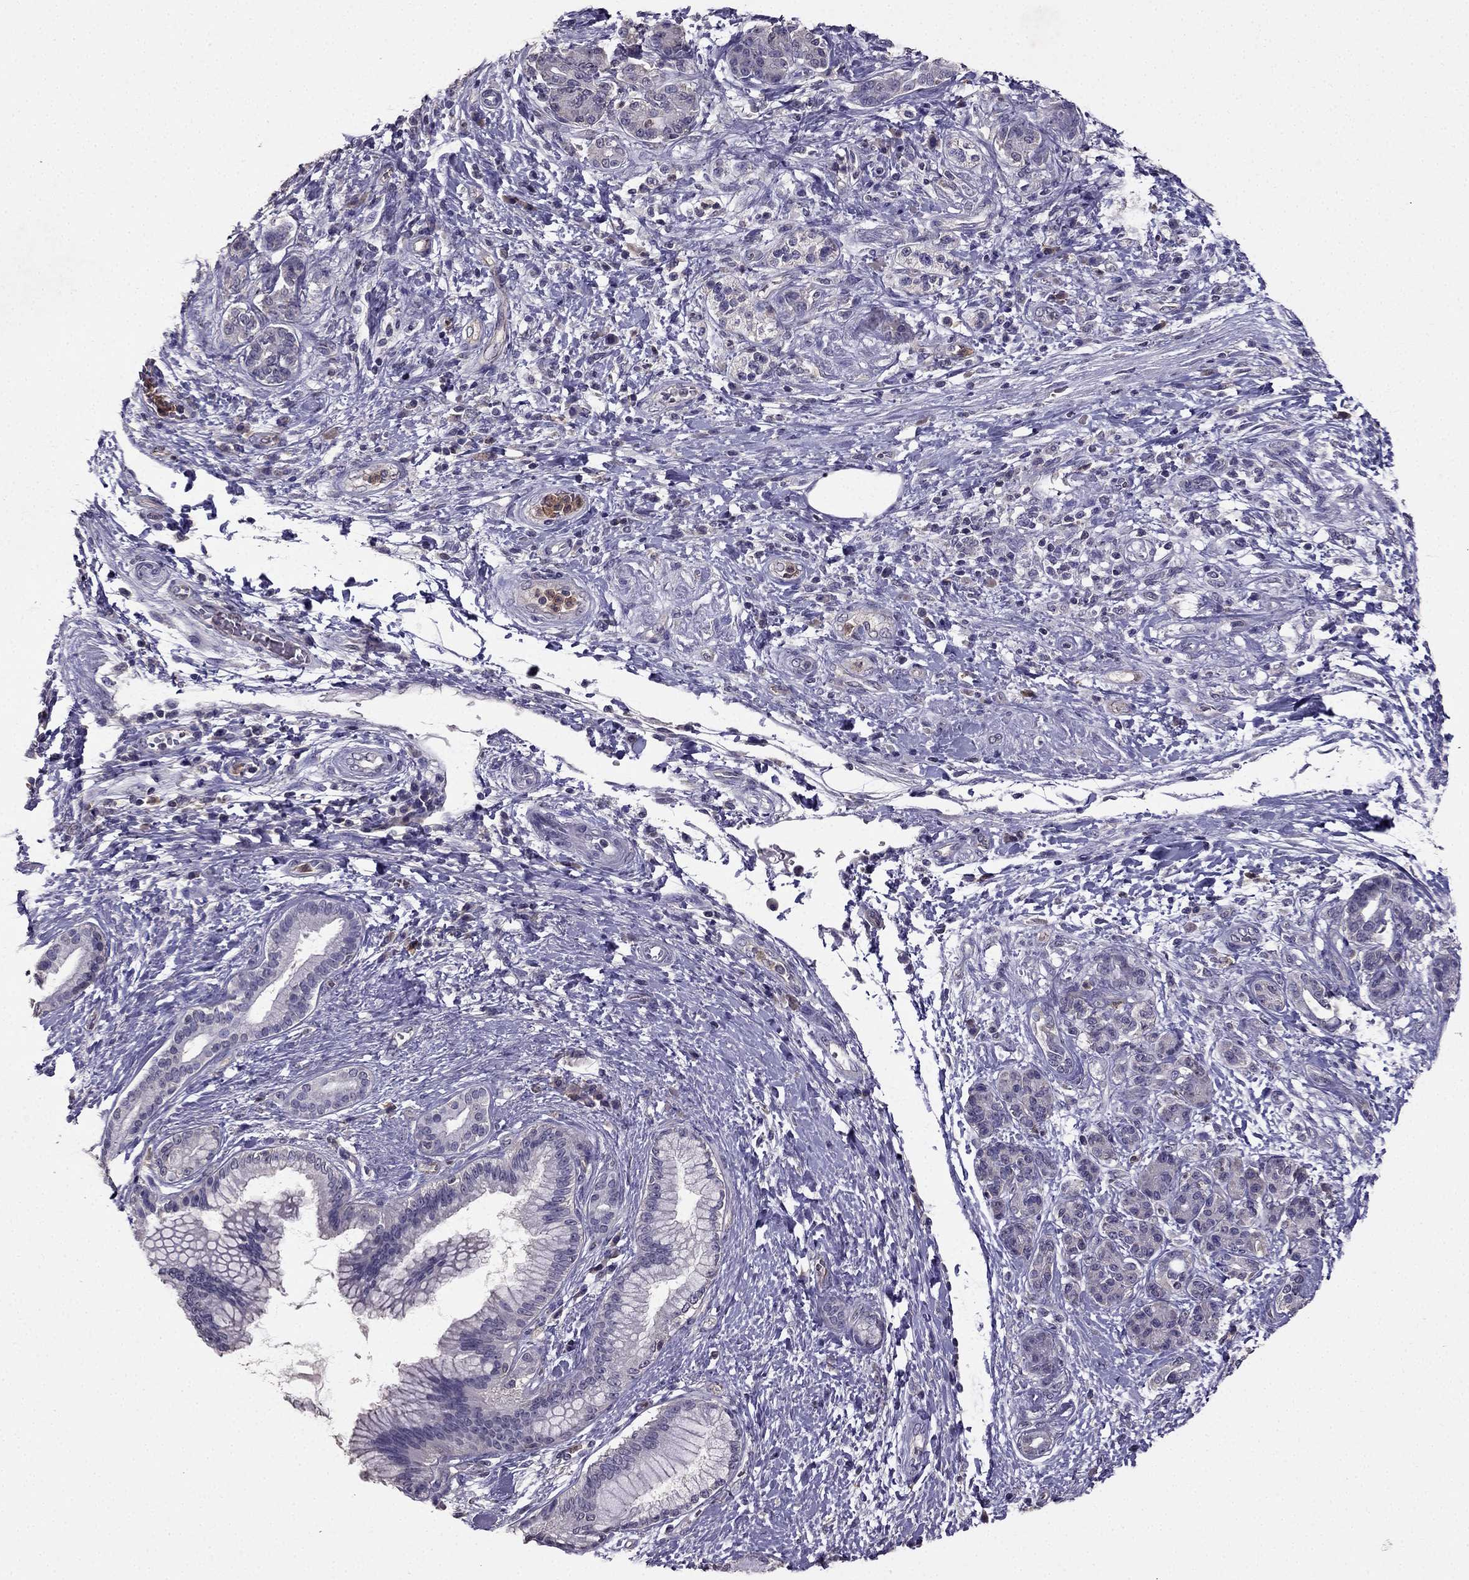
{"staining": {"intensity": "negative", "quantity": "none", "location": "none"}, "tissue": "pancreatic cancer", "cell_type": "Tumor cells", "image_type": "cancer", "snomed": [{"axis": "morphology", "description": "Adenocarcinoma, NOS"}, {"axis": "topography", "description": "Pancreas"}], "caption": "High power microscopy histopathology image of an immunohistochemistry histopathology image of pancreatic cancer (adenocarcinoma), revealing no significant expression in tumor cells.", "gene": "RFLNB", "patient": {"sex": "female", "age": 73}}